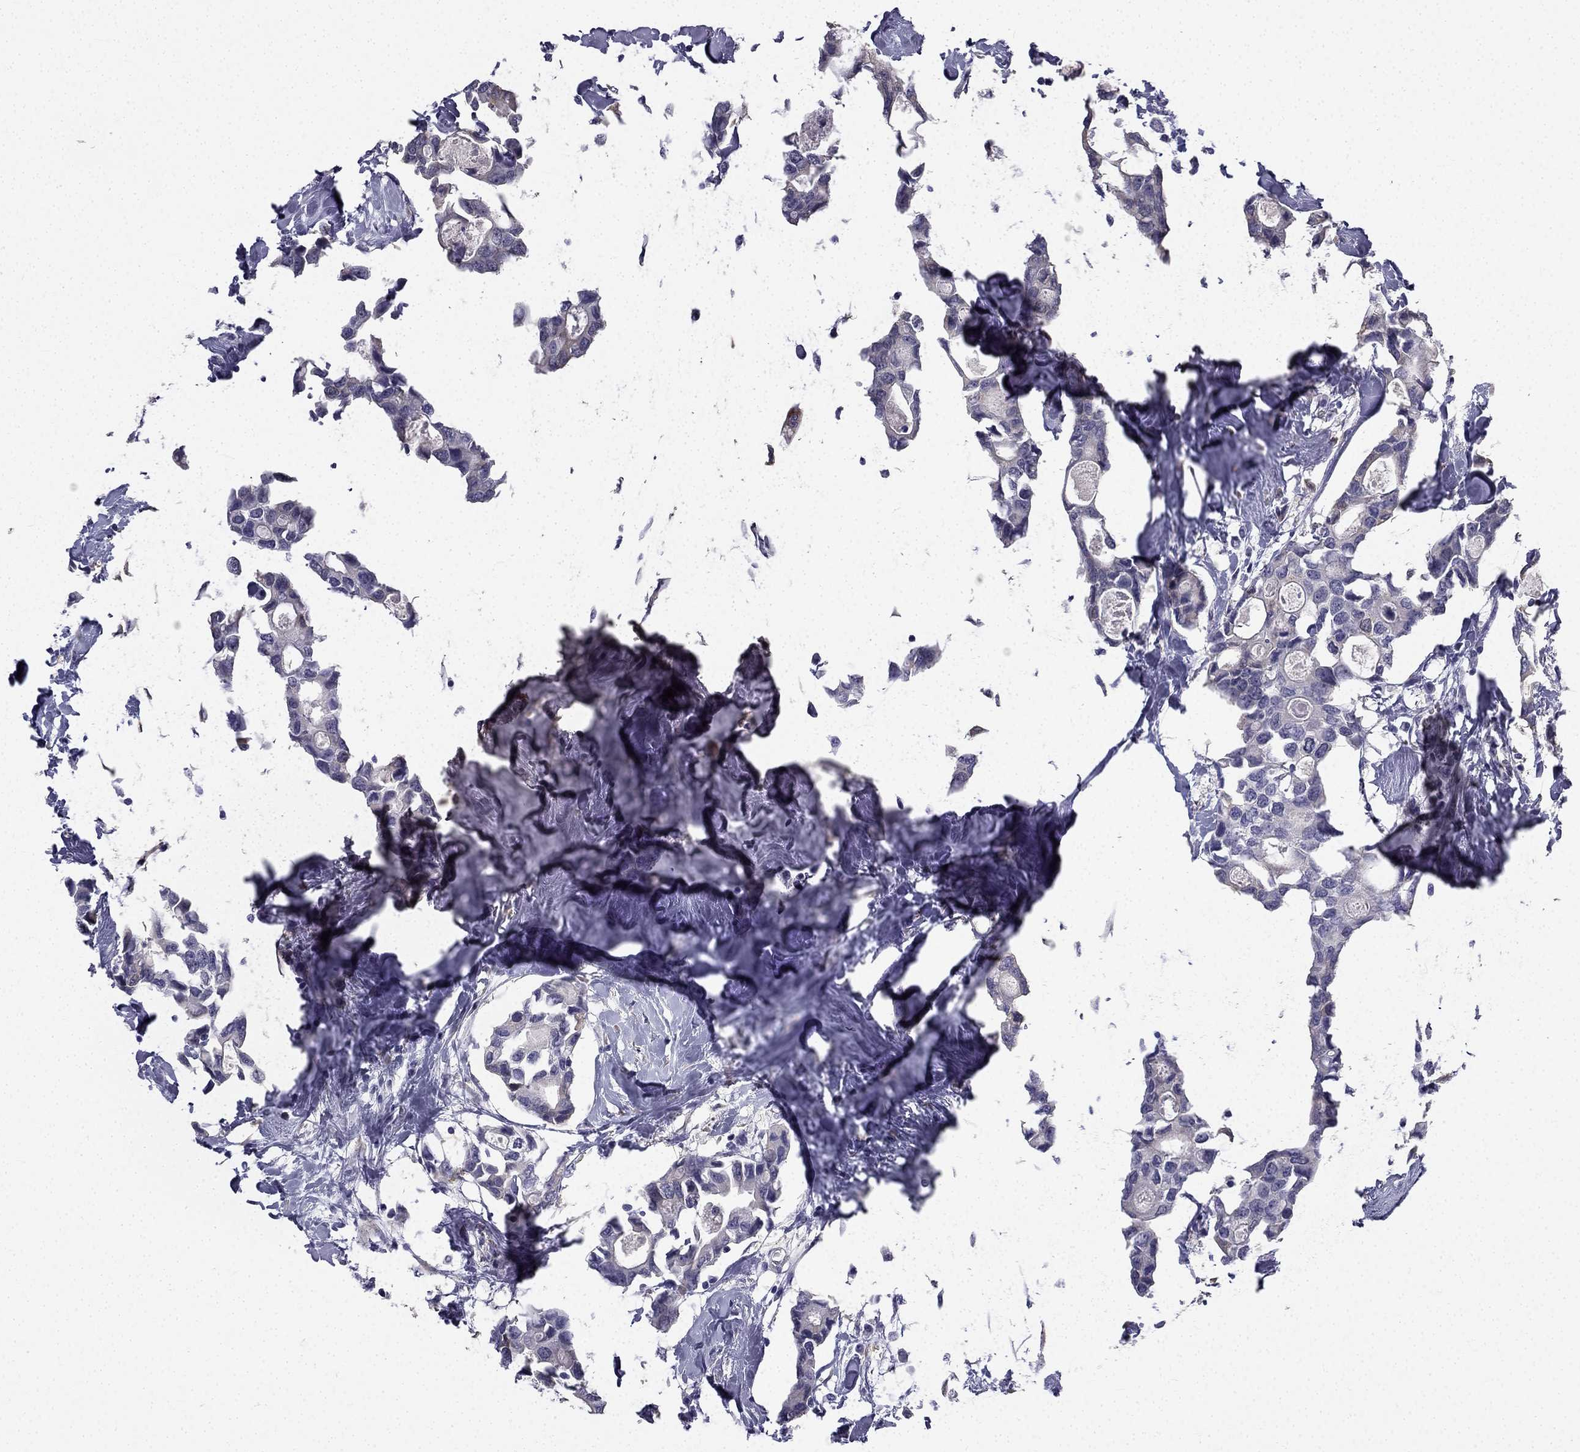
{"staining": {"intensity": "negative", "quantity": "none", "location": "none"}, "tissue": "breast cancer", "cell_type": "Tumor cells", "image_type": "cancer", "snomed": [{"axis": "morphology", "description": "Duct carcinoma"}, {"axis": "topography", "description": "Breast"}], "caption": "Breast invasive ductal carcinoma was stained to show a protein in brown. There is no significant expression in tumor cells.", "gene": "CCDC40", "patient": {"sex": "female", "age": 83}}